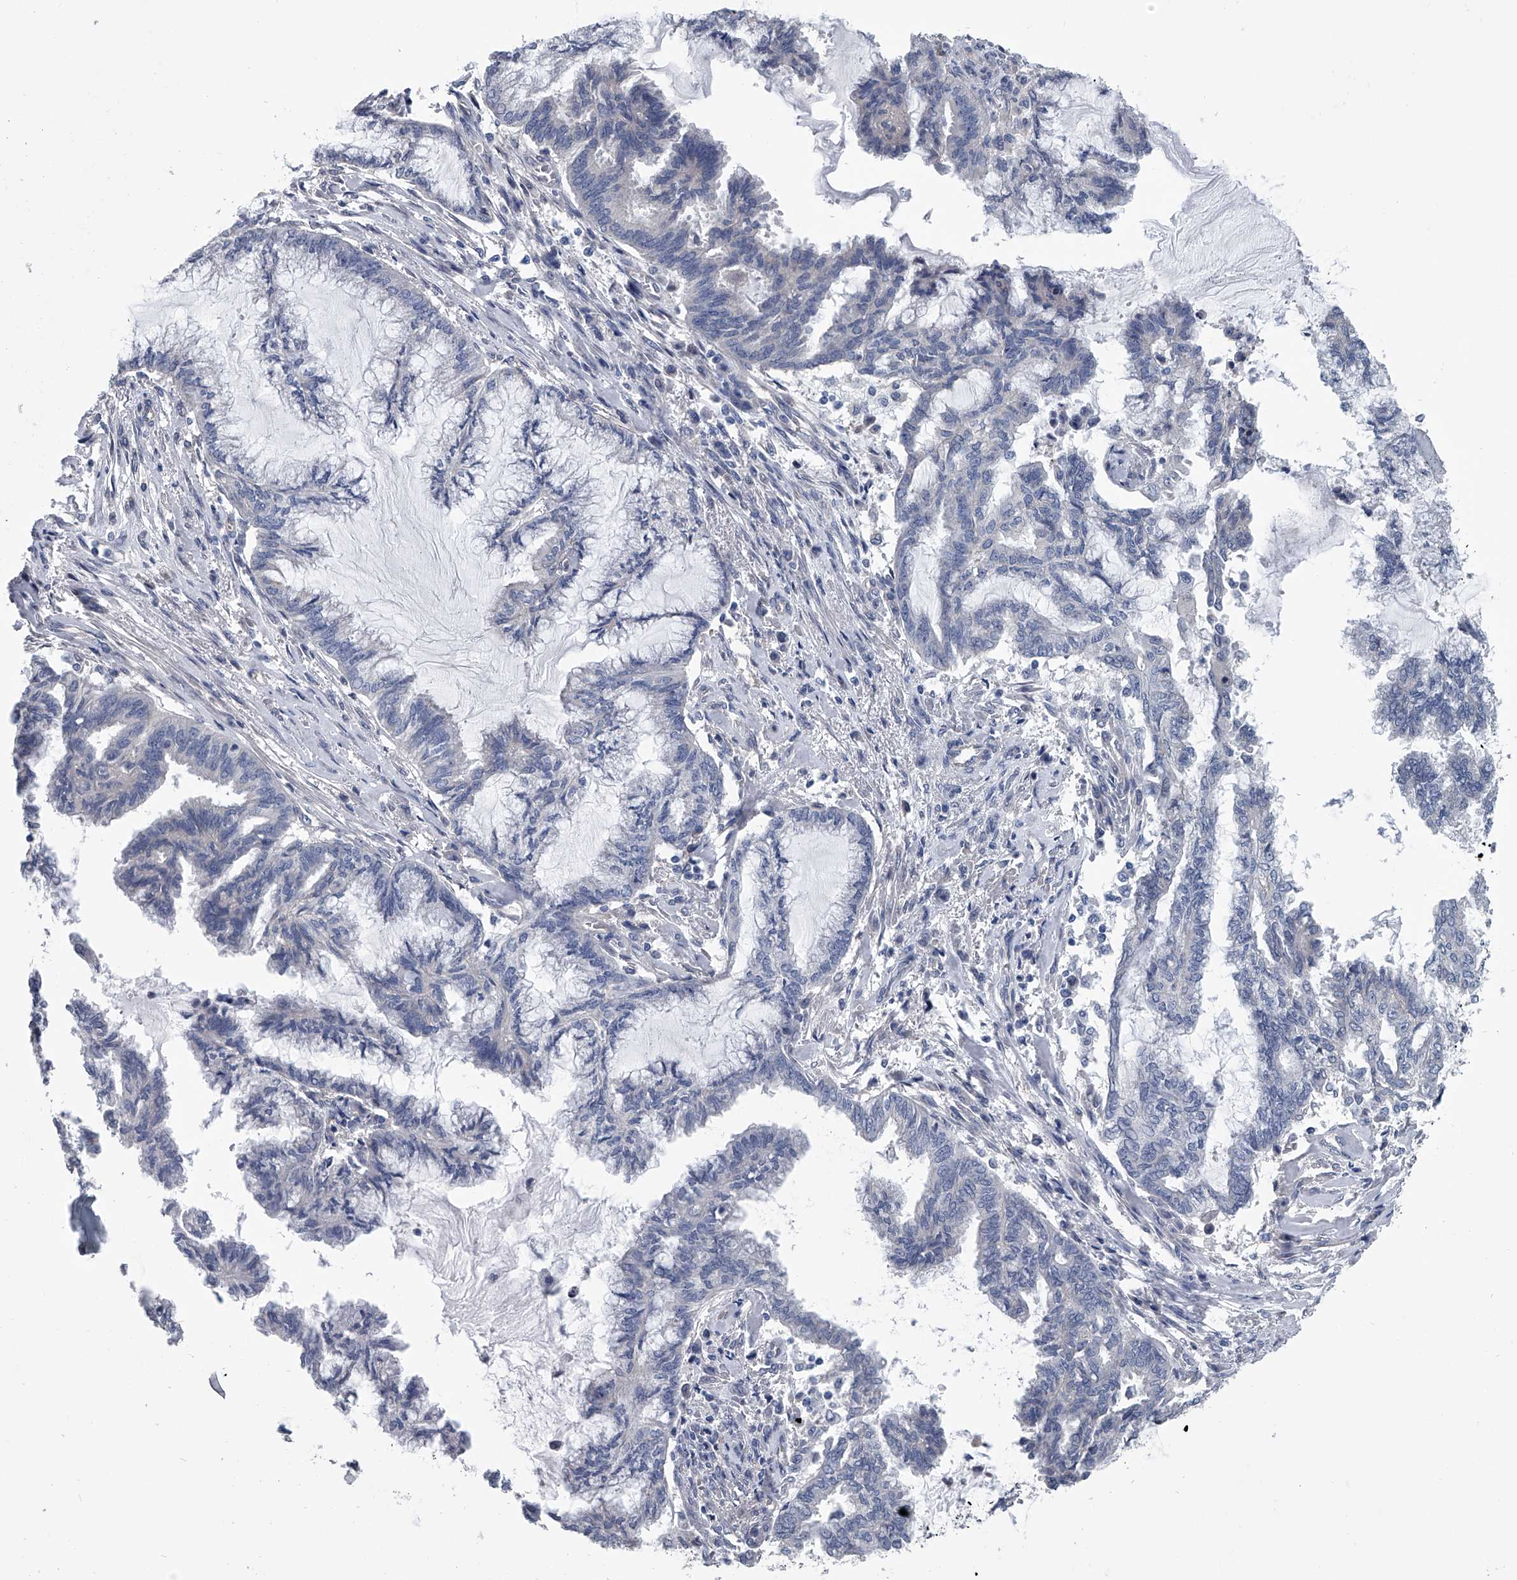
{"staining": {"intensity": "negative", "quantity": "none", "location": "none"}, "tissue": "endometrial cancer", "cell_type": "Tumor cells", "image_type": "cancer", "snomed": [{"axis": "morphology", "description": "Adenocarcinoma, NOS"}, {"axis": "topography", "description": "Endometrium"}], "caption": "Immunohistochemistry (IHC) image of neoplastic tissue: adenocarcinoma (endometrial) stained with DAB demonstrates no significant protein positivity in tumor cells.", "gene": "ABCG1", "patient": {"sex": "female", "age": 86}}